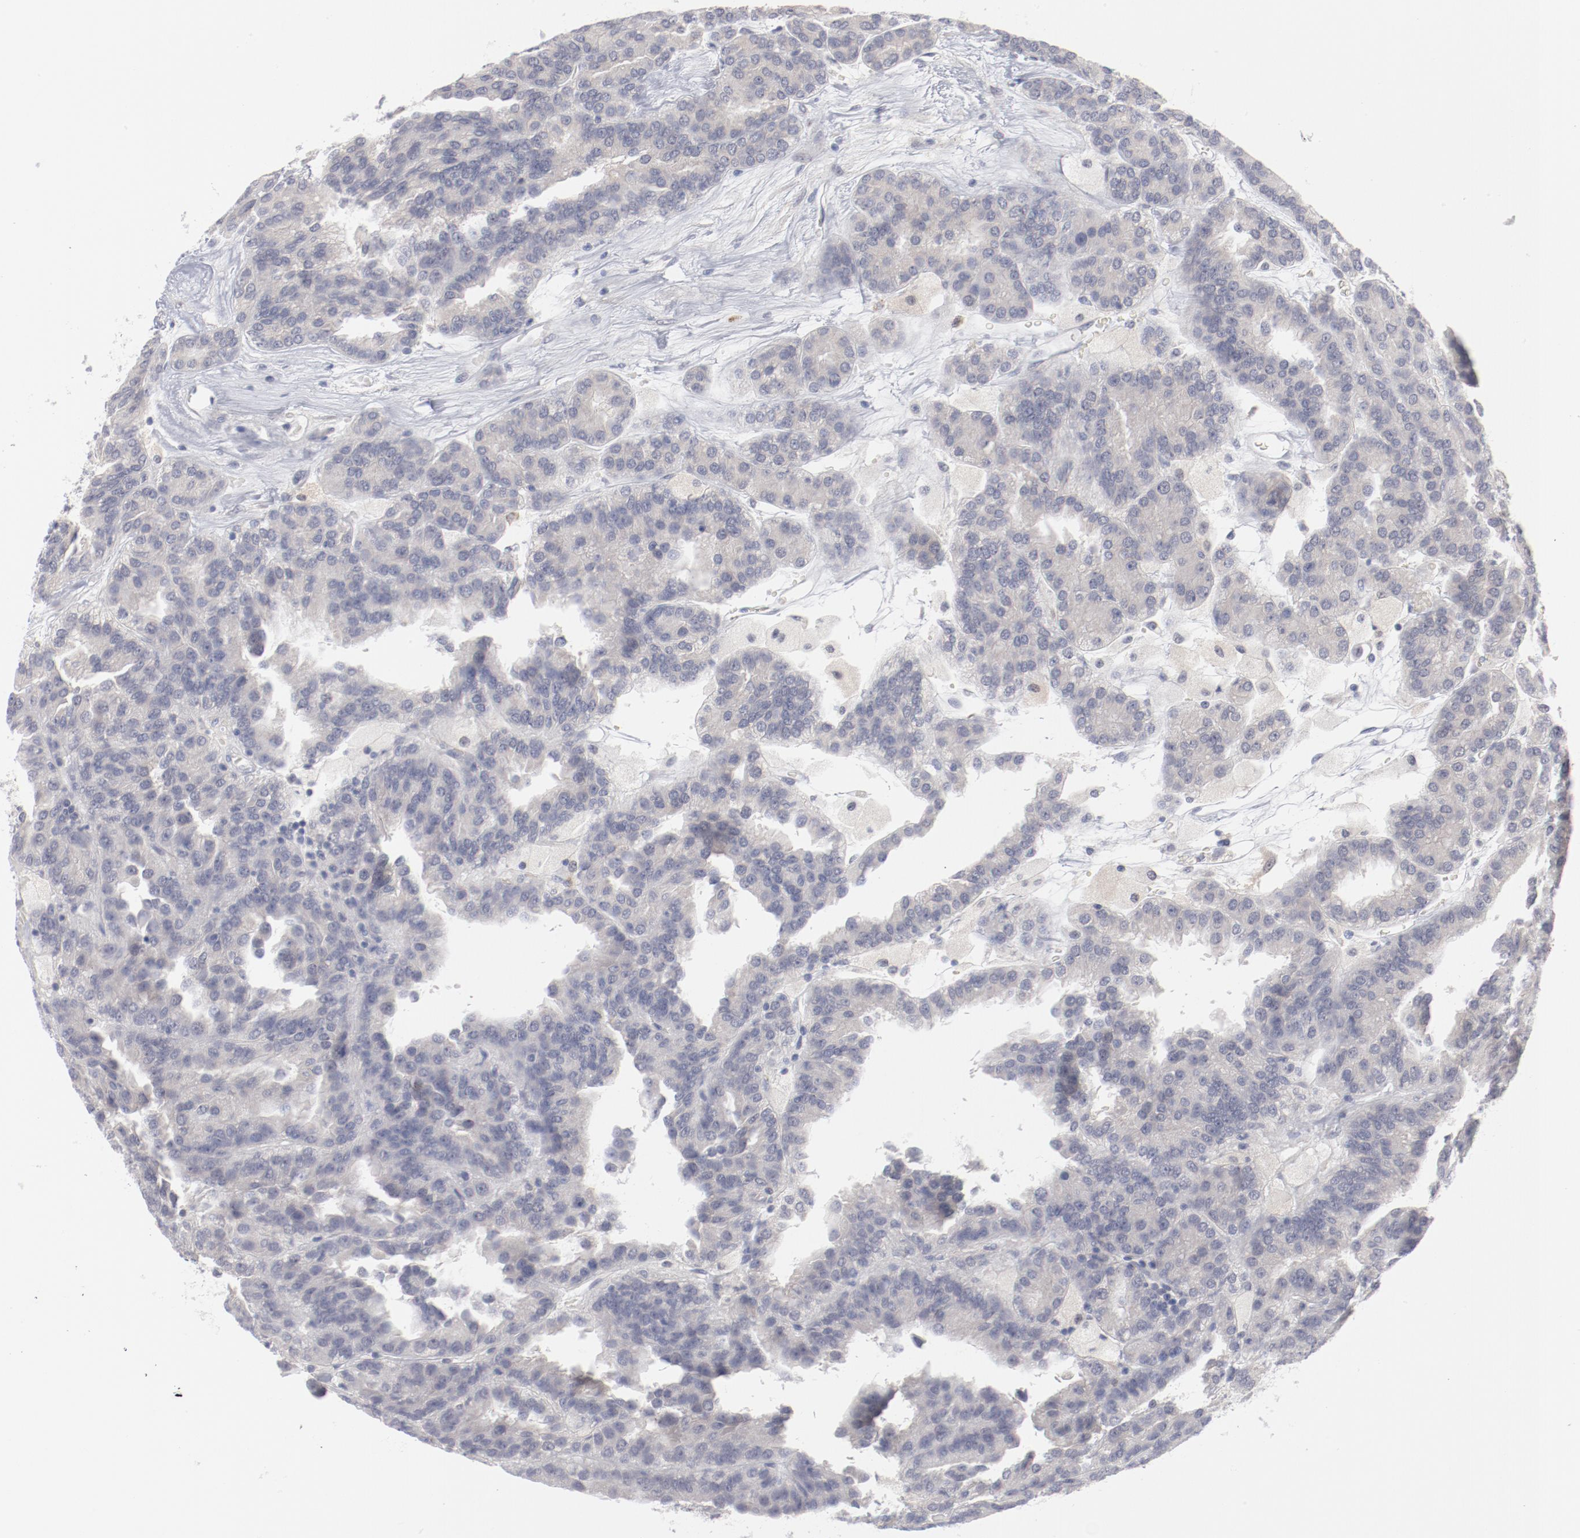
{"staining": {"intensity": "negative", "quantity": "none", "location": "none"}, "tissue": "renal cancer", "cell_type": "Tumor cells", "image_type": "cancer", "snomed": [{"axis": "morphology", "description": "Adenocarcinoma, NOS"}, {"axis": "topography", "description": "Kidney"}], "caption": "Immunohistochemical staining of human renal cancer demonstrates no significant positivity in tumor cells.", "gene": "SH3BGR", "patient": {"sex": "male", "age": 46}}